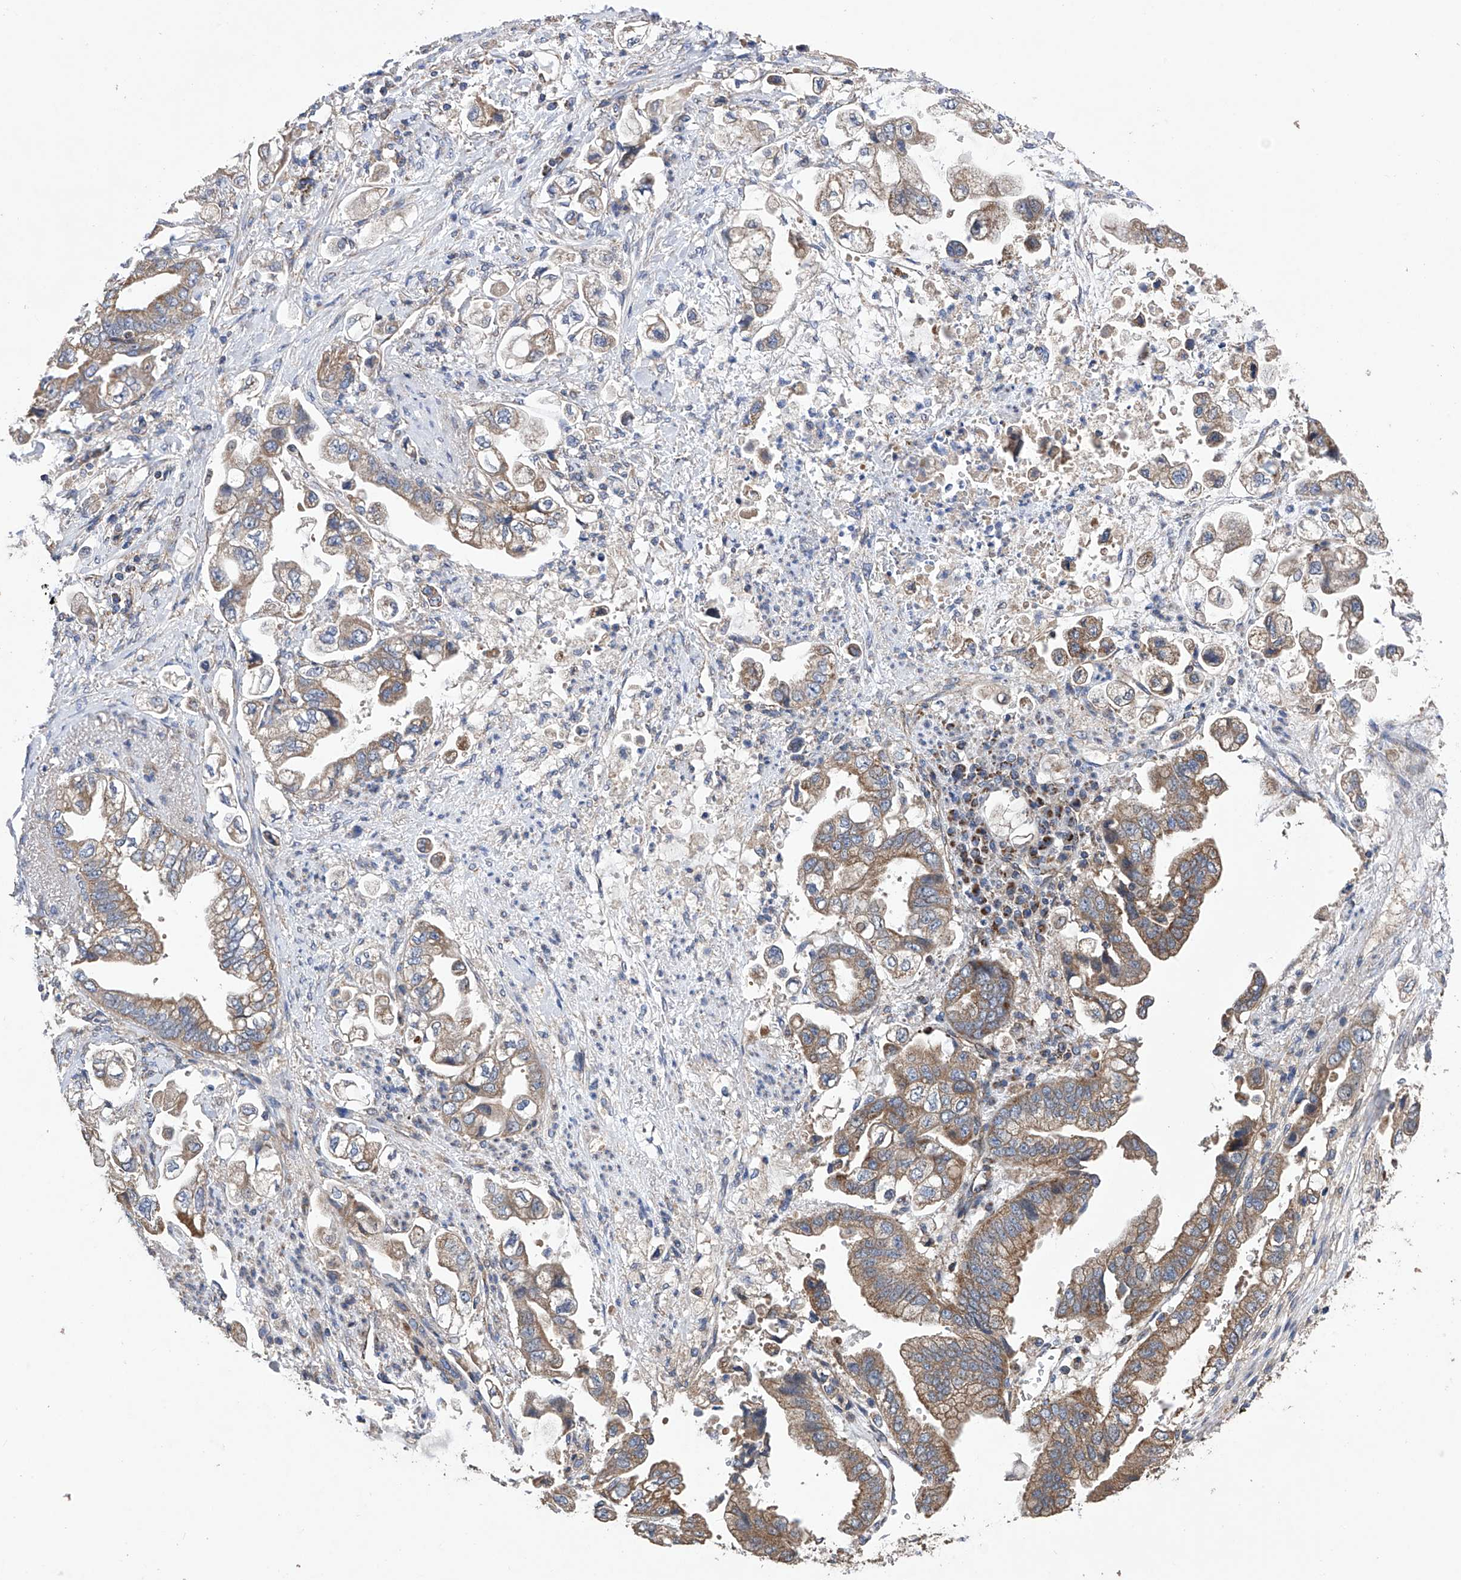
{"staining": {"intensity": "moderate", "quantity": ">75%", "location": "cytoplasmic/membranous"}, "tissue": "stomach cancer", "cell_type": "Tumor cells", "image_type": "cancer", "snomed": [{"axis": "morphology", "description": "Adenocarcinoma, NOS"}, {"axis": "topography", "description": "Stomach"}], "caption": "Tumor cells show medium levels of moderate cytoplasmic/membranous staining in about >75% of cells in adenocarcinoma (stomach).", "gene": "EFCAB2", "patient": {"sex": "male", "age": 62}}